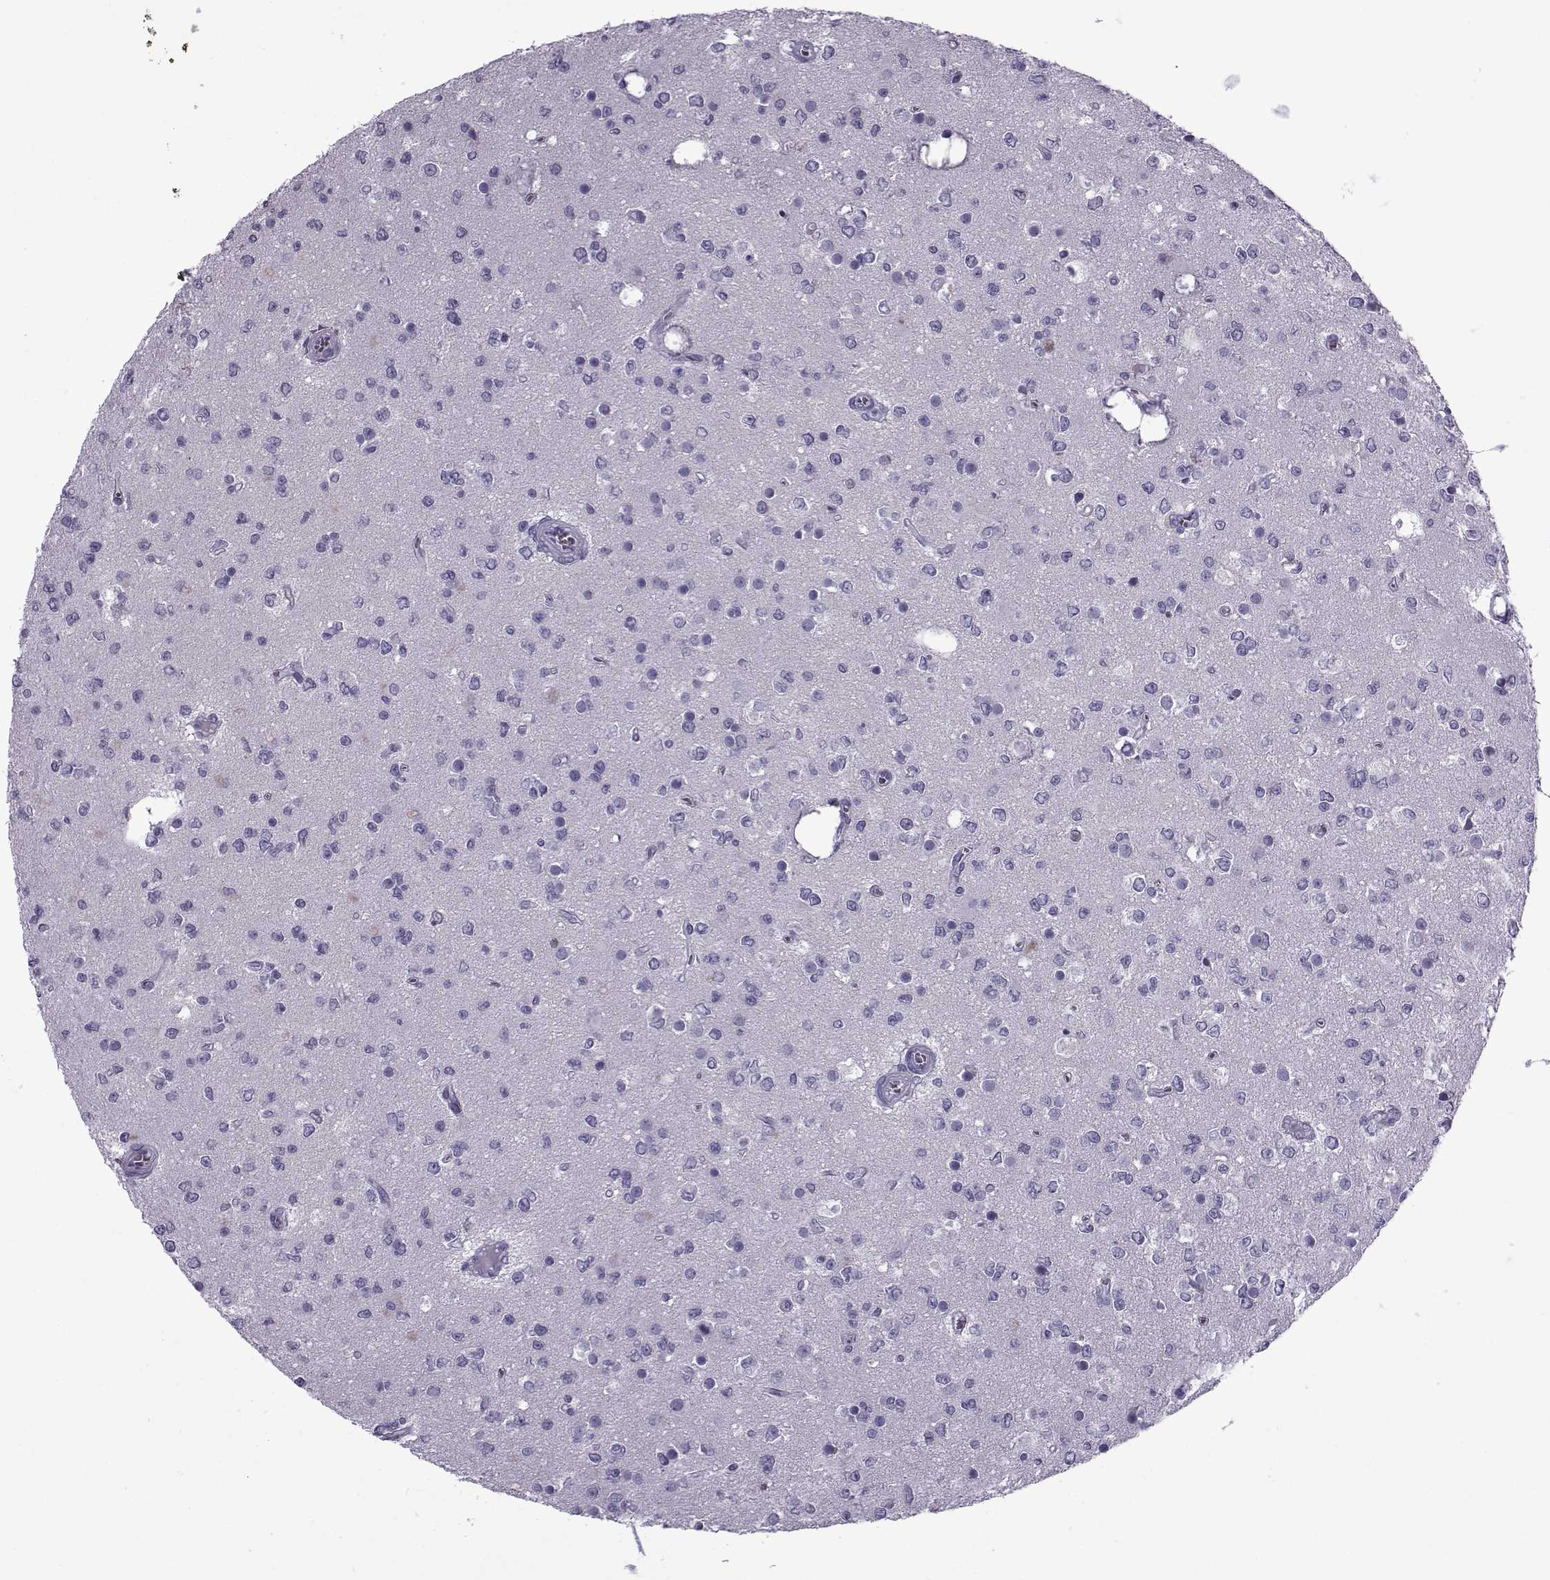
{"staining": {"intensity": "negative", "quantity": "none", "location": "none"}, "tissue": "glioma", "cell_type": "Tumor cells", "image_type": "cancer", "snomed": [{"axis": "morphology", "description": "Glioma, malignant, Low grade"}, {"axis": "topography", "description": "Brain"}], "caption": "There is no significant expression in tumor cells of glioma. The staining is performed using DAB (3,3'-diaminobenzidine) brown chromogen with nuclei counter-stained in using hematoxylin.", "gene": "OIP5", "patient": {"sex": "female", "age": 45}}